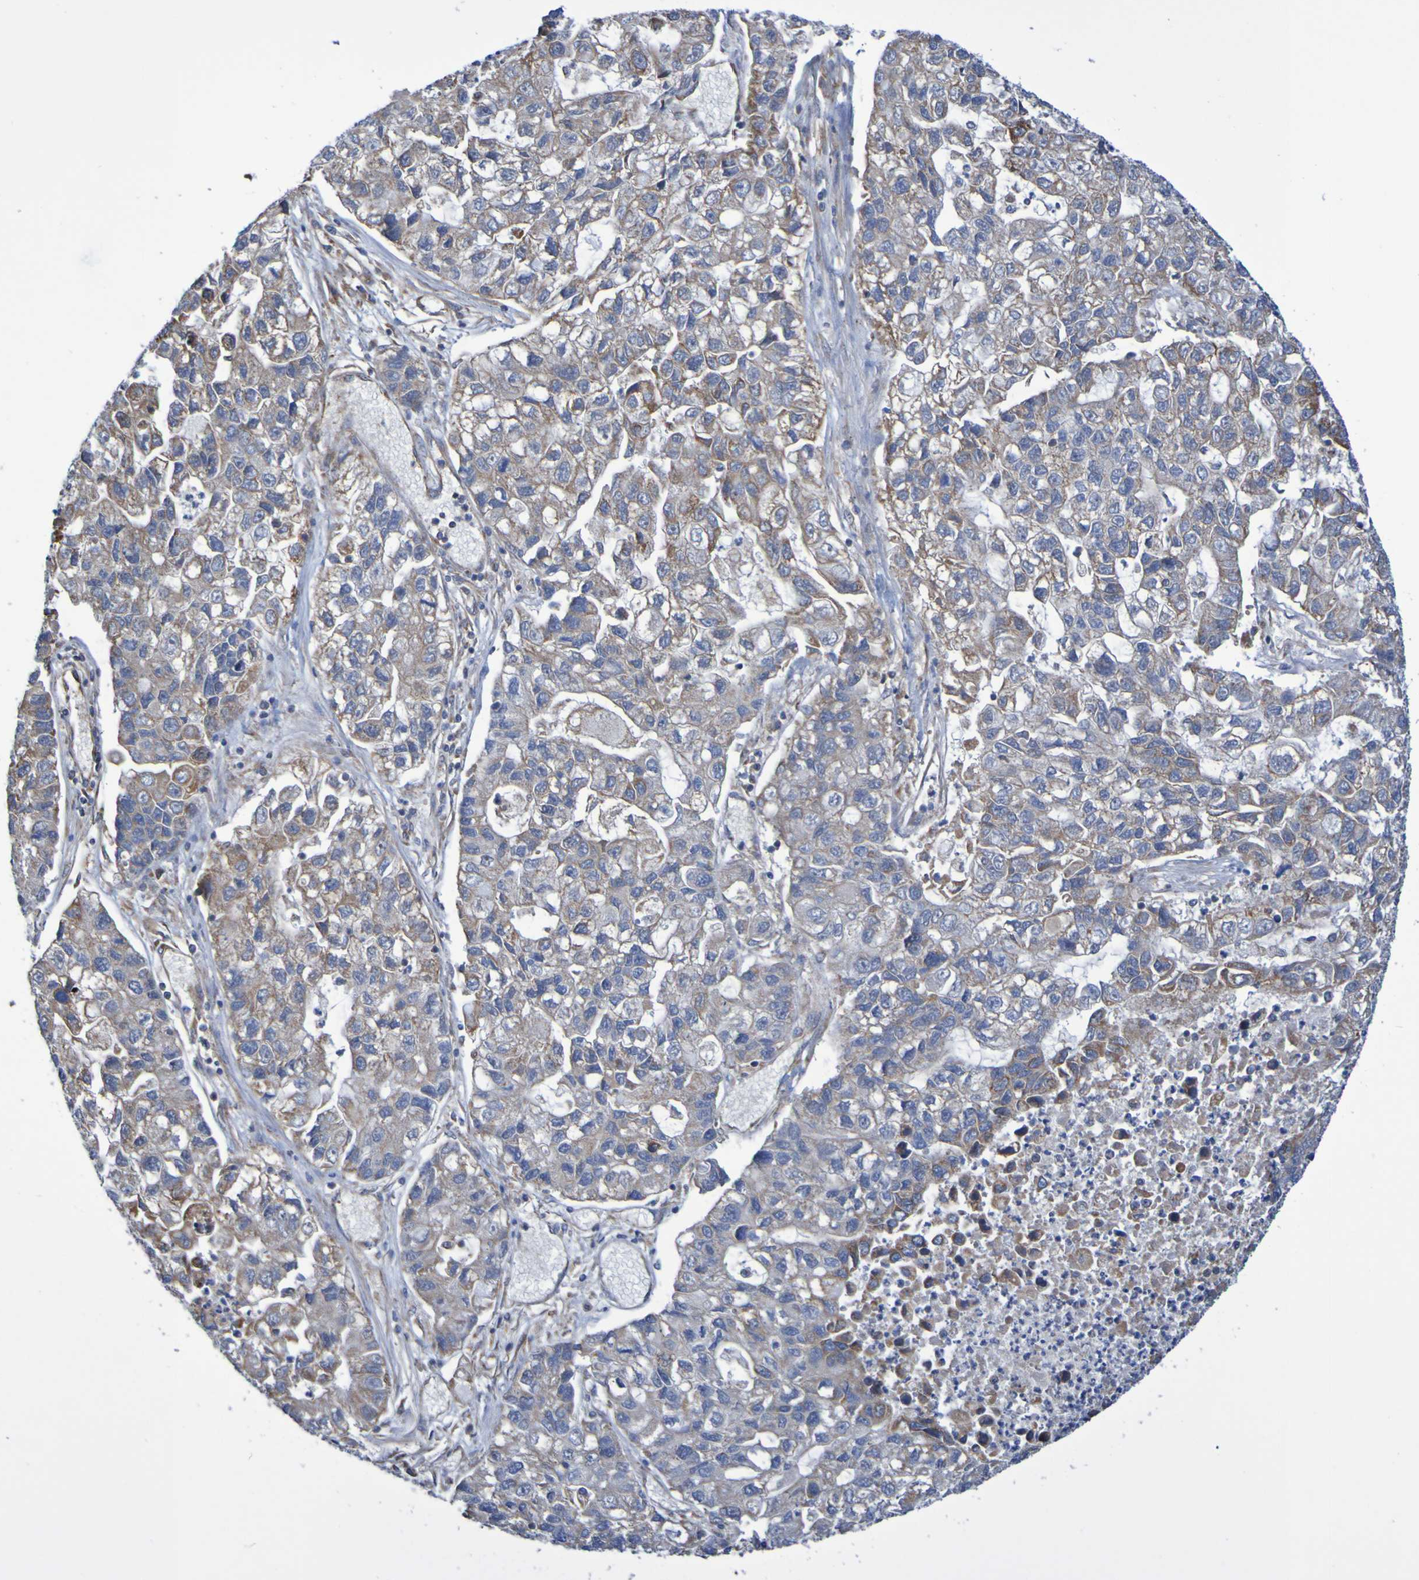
{"staining": {"intensity": "moderate", "quantity": "25%-75%", "location": "cytoplasmic/membranous"}, "tissue": "lung cancer", "cell_type": "Tumor cells", "image_type": "cancer", "snomed": [{"axis": "morphology", "description": "Adenocarcinoma, NOS"}, {"axis": "topography", "description": "Lung"}], "caption": "Immunohistochemistry histopathology image of adenocarcinoma (lung) stained for a protein (brown), which displays medium levels of moderate cytoplasmic/membranous expression in approximately 25%-75% of tumor cells.", "gene": "CNTN2", "patient": {"sex": "female", "age": 51}}